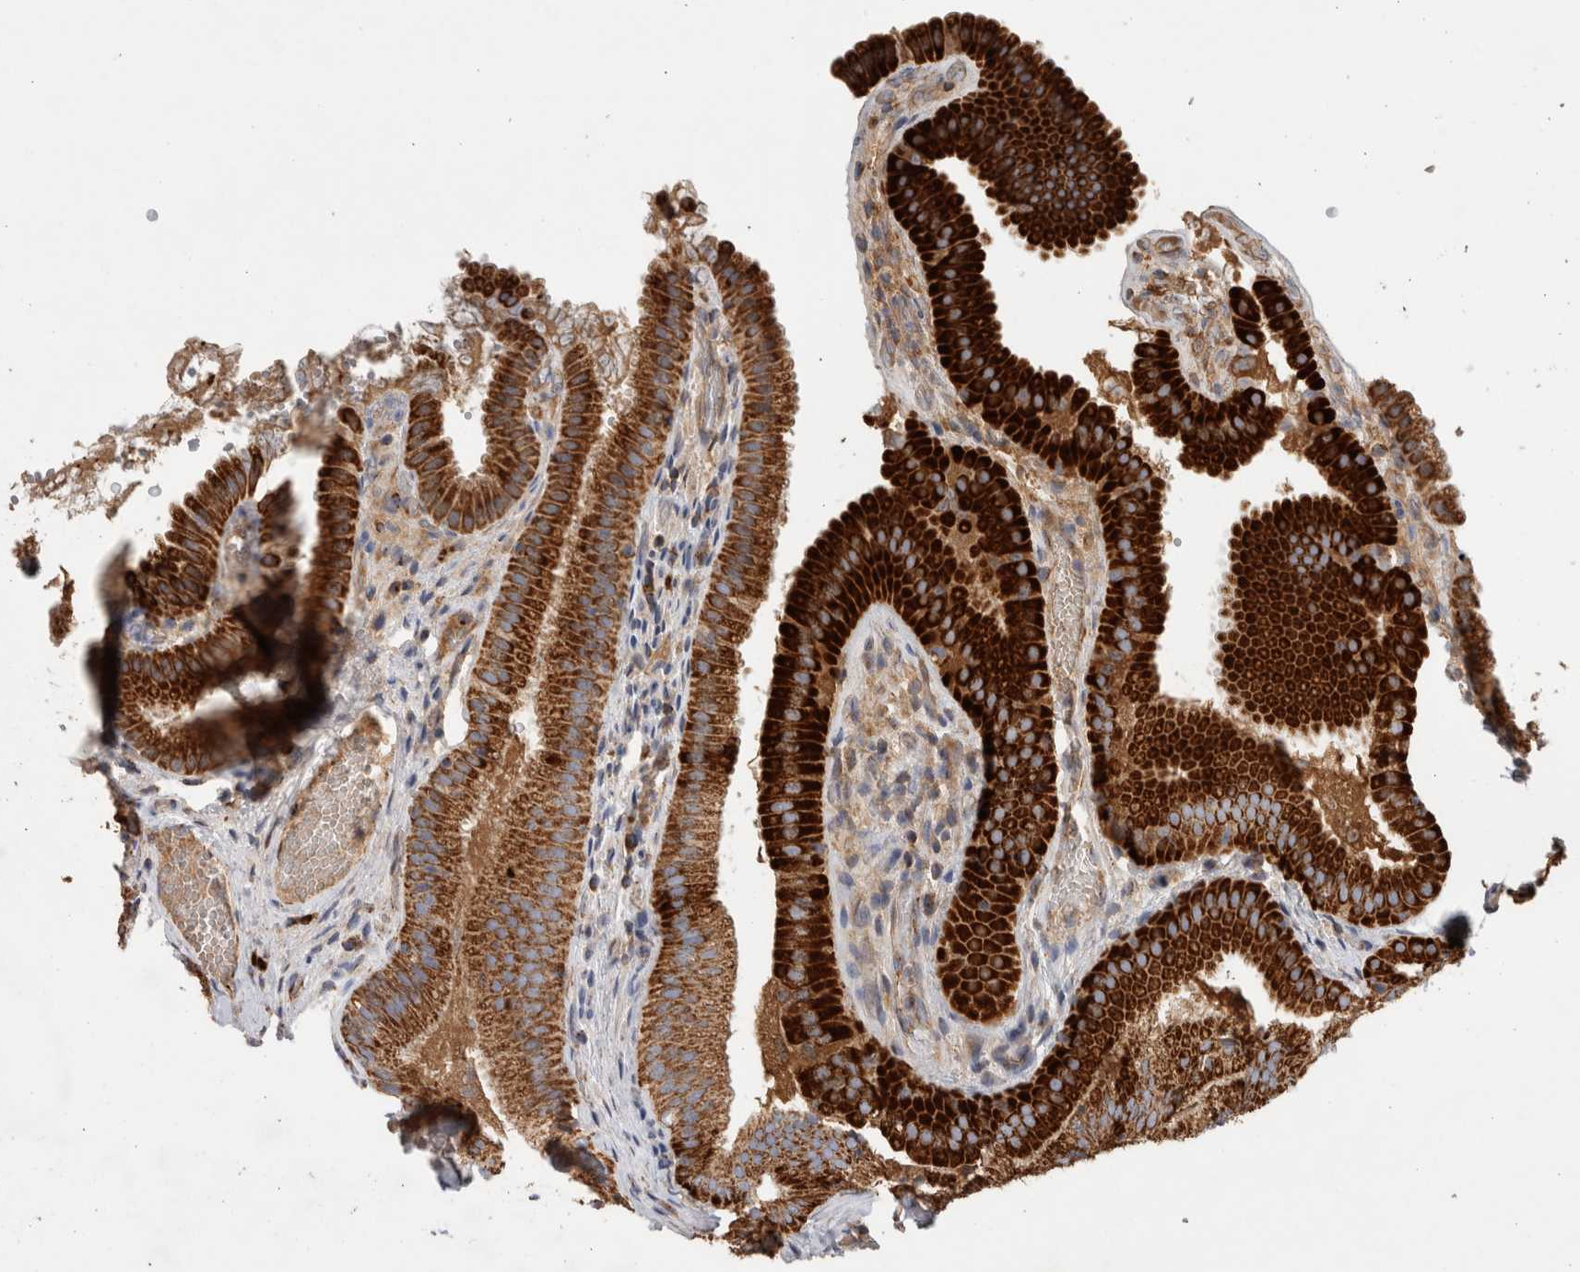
{"staining": {"intensity": "strong", "quantity": ">75%", "location": "cytoplasmic/membranous"}, "tissue": "gallbladder", "cell_type": "Glandular cells", "image_type": "normal", "snomed": [{"axis": "morphology", "description": "Normal tissue, NOS"}, {"axis": "topography", "description": "Gallbladder"}], "caption": "The micrograph shows a brown stain indicating the presence of a protein in the cytoplasmic/membranous of glandular cells in gallbladder.", "gene": "IARS2", "patient": {"sex": "female", "age": 30}}